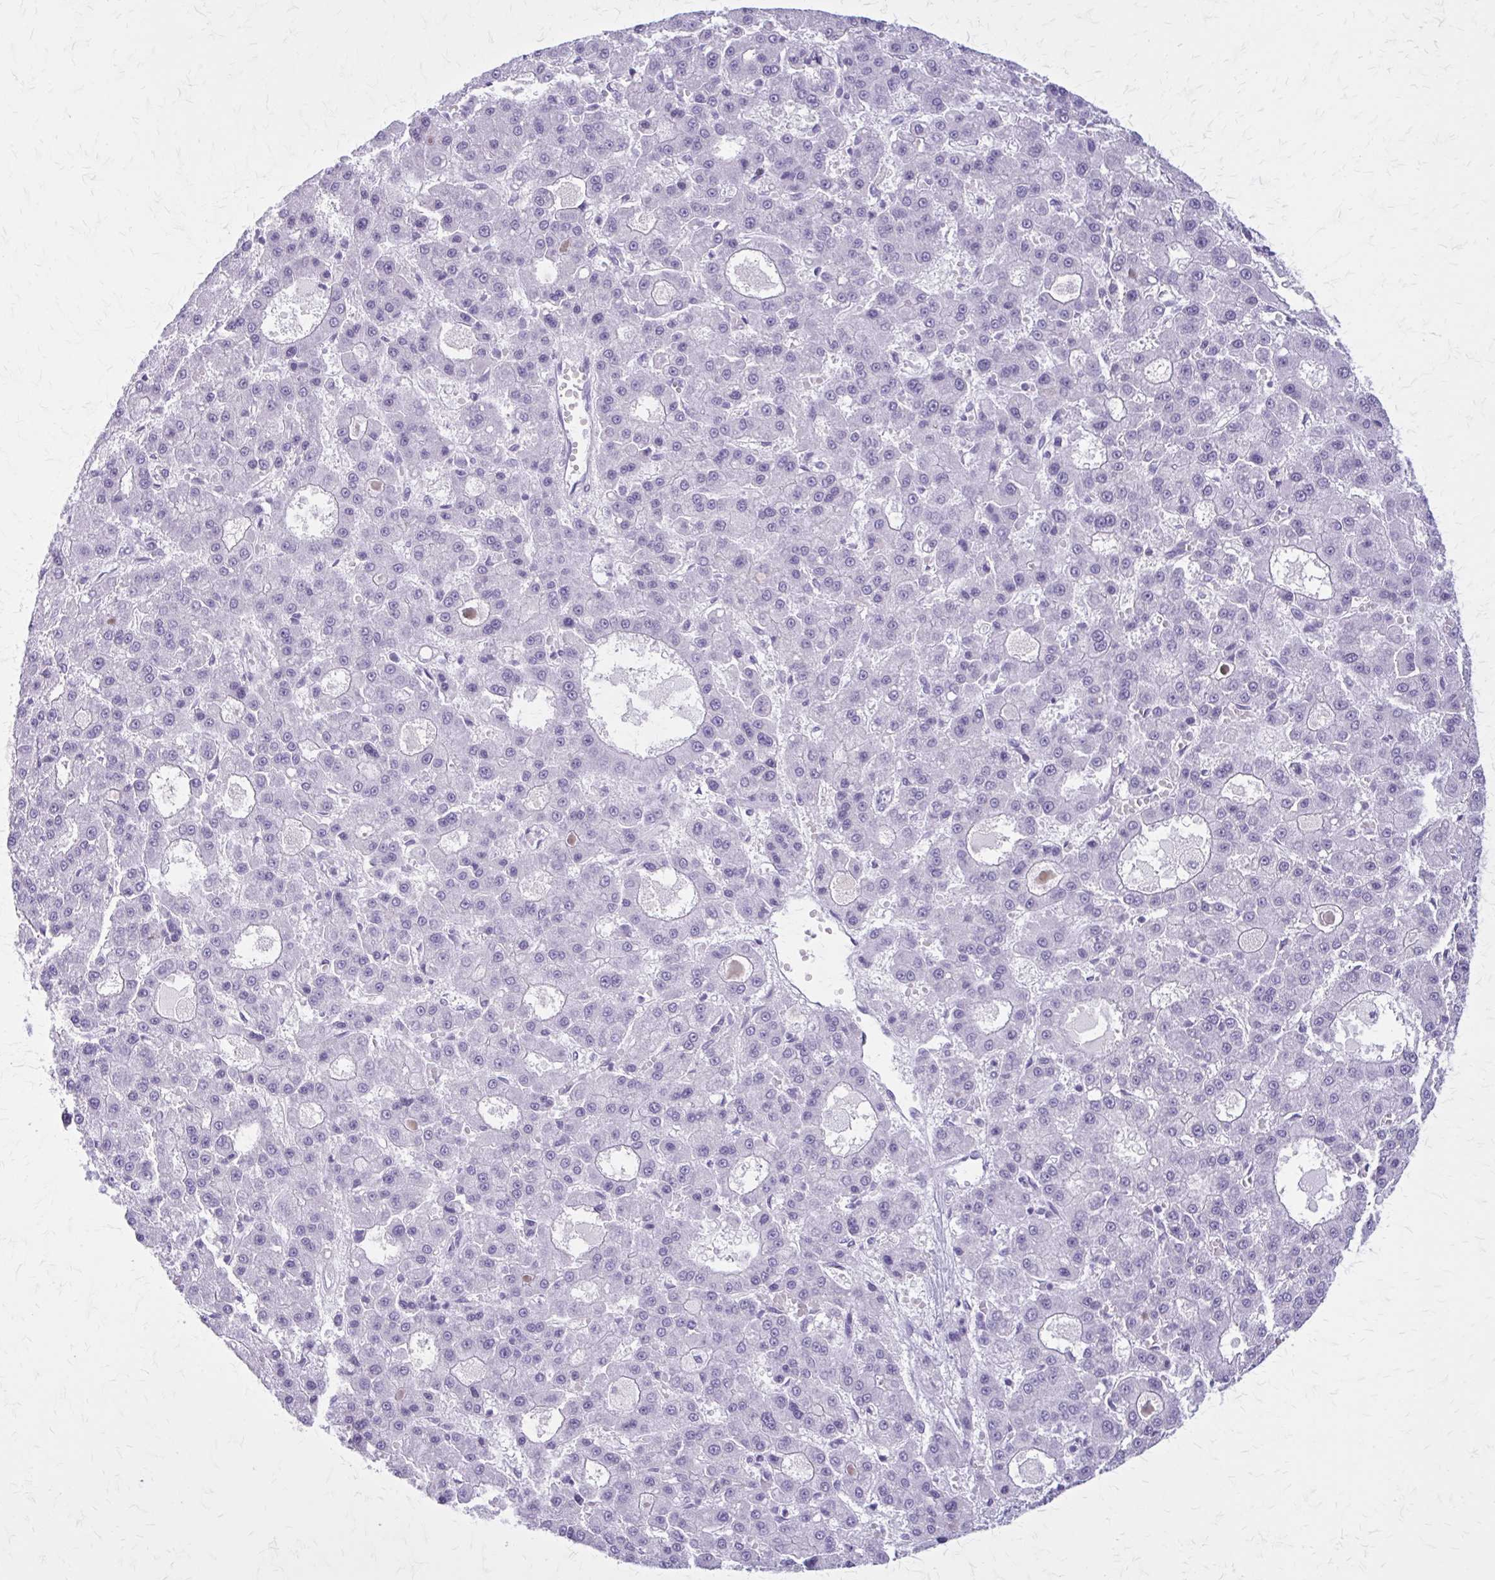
{"staining": {"intensity": "negative", "quantity": "none", "location": "none"}, "tissue": "liver cancer", "cell_type": "Tumor cells", "image_type": "cancer", "snomed": [{"axis": "morphology", "description": "Carcinoma, Hepatocellular, NOS"}, {"axis": "topography", "description": "Liver"}], "caption": "Protein analysis of liver hepatocellular carcinoma shows no significant positivity in tumor cells. (Immunohistochemistry, brightfield microscopy, high magnification).", "gene": "GAD1", "patient": {"sex": "male", "age": 70}}